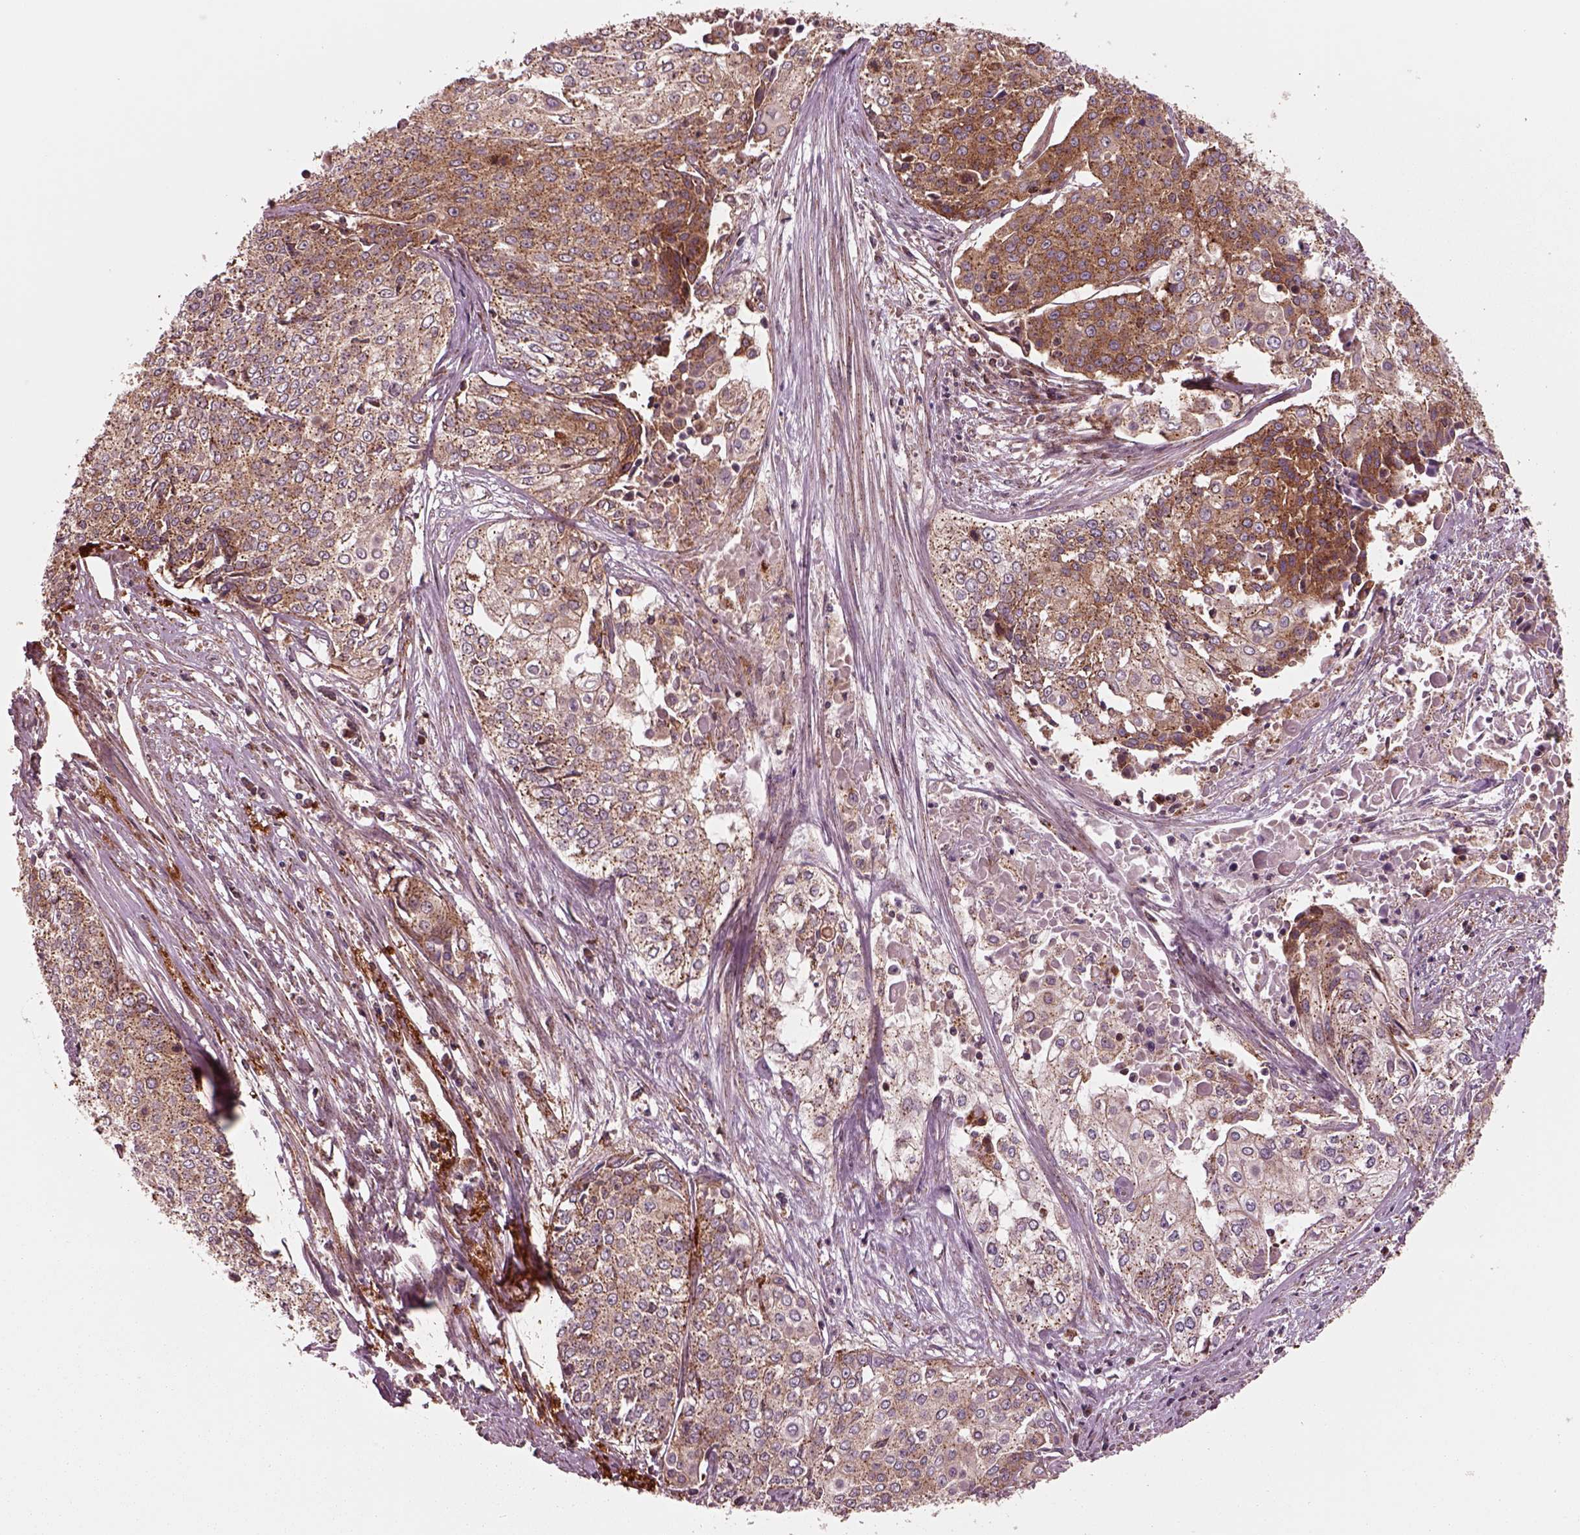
{"staining": {"intensity": "strong", "quantity": "<25%", "location": "cytoplasmic/membranous"}, "tissue": "cervical cancer", "cell_type": "Tumor cells", "image_type": "cancer", "snomed": [{"axis": "morphology", "description": "Squamous cell carcinoma, NOS"}, {"axis": "topography", "description": "Cervix"}], "caption": "Immunohistochemical staining of human cervical cancer (squamous cell carcinoma) reveals strong cytoplasmic/membranous protein positivity in about <25% of tumor cells.", "gene": "WASHC2A", "patient": {"sex": "female", "age": 39}}